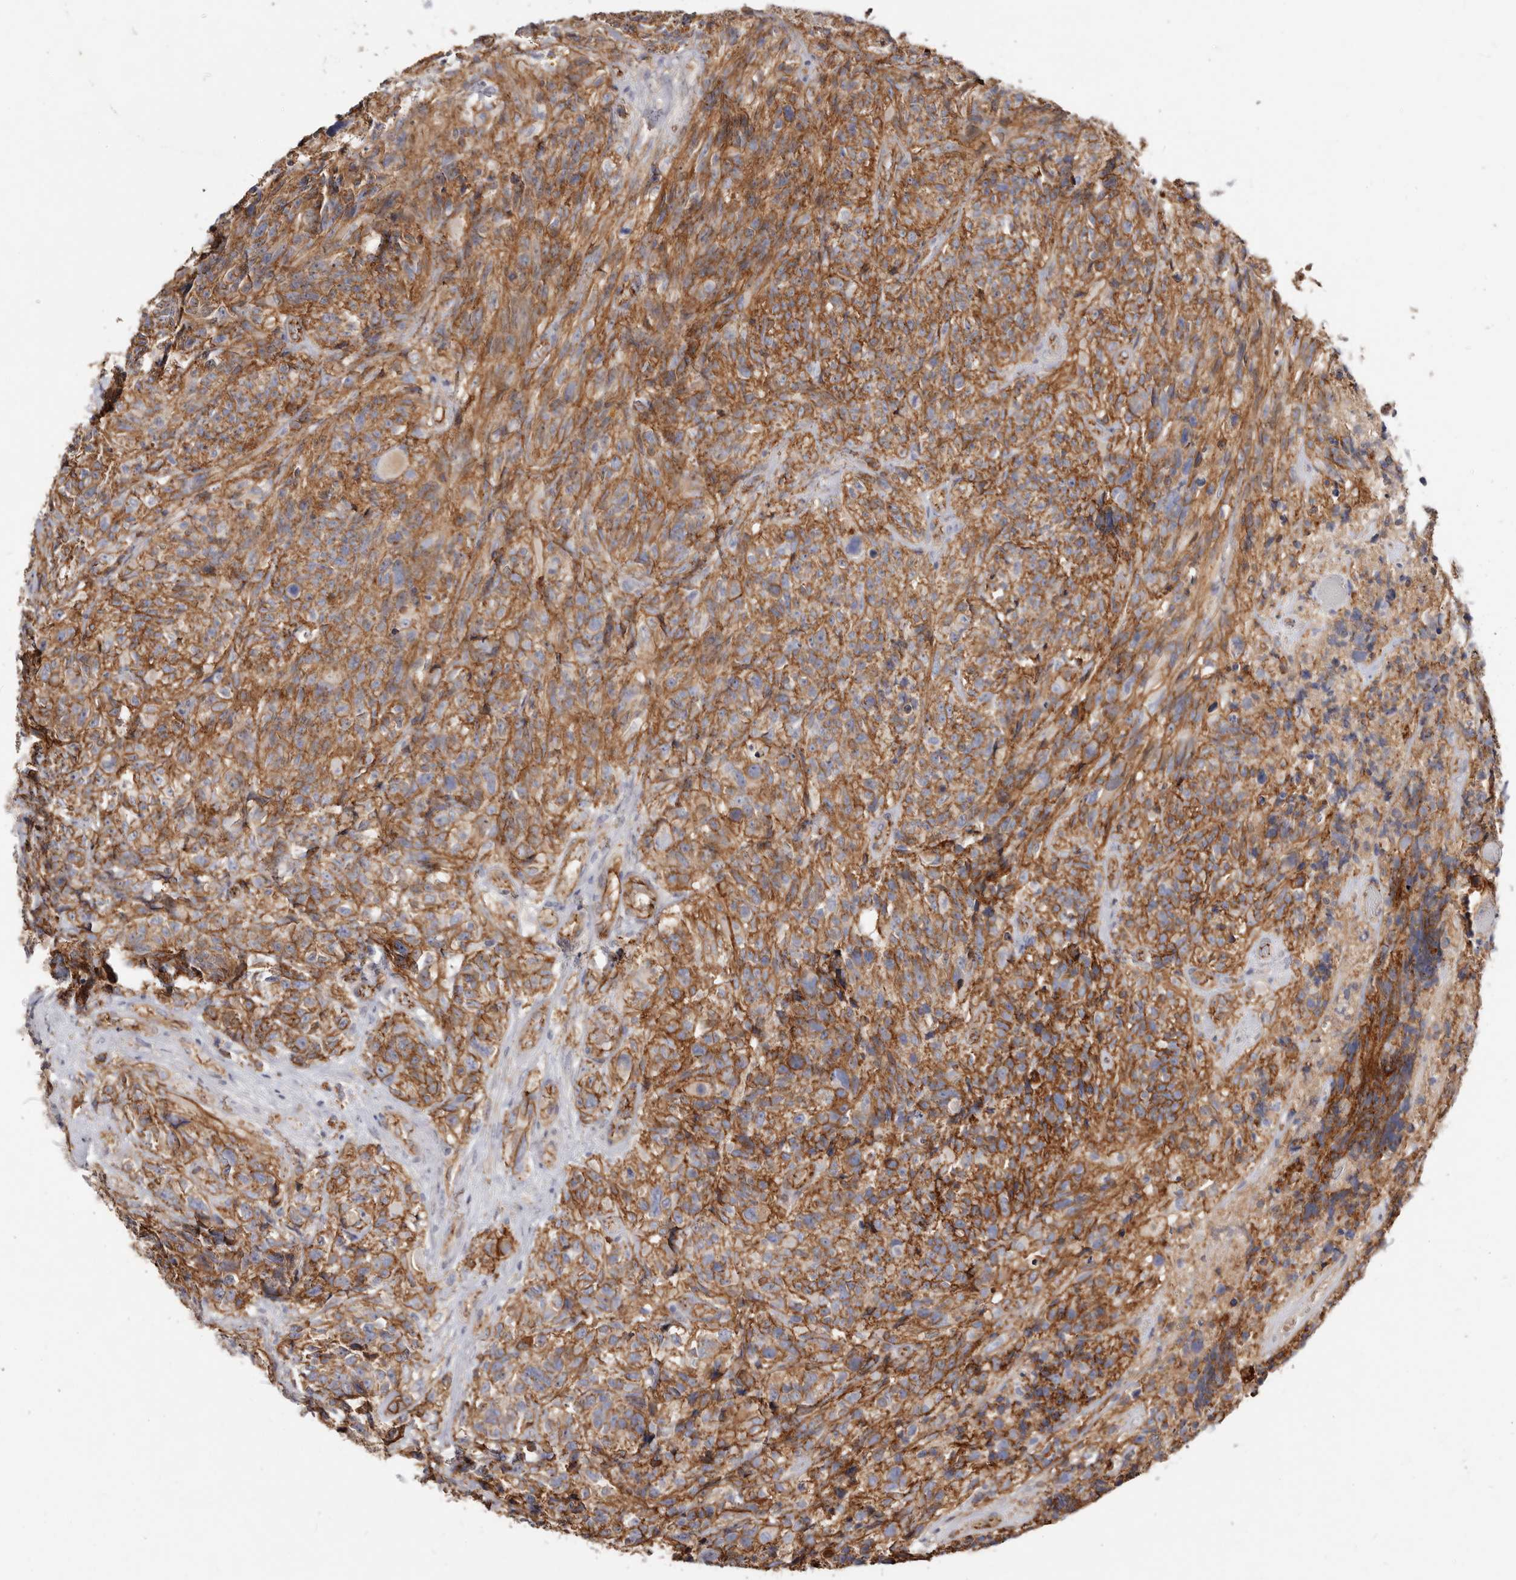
{"staining": {"intensity": "moderate", "quantity": ">75%", "location": "cytoplasmic/membranous"}, "tissue": "glioma", "cell_type": "Tumor cells", "image_type": "cancer", "snomed": [{"axis": "morphology", "description": "Glioma, malignant, High grade"}, {"axis": "topography", "description": "Brain"}], "caption": "IHC staining of malignant glioma (high-grade), which displays medium levels of moderate cytoplasmic/membranous staining in approximately >75% of tumor cells indicating moderate cytoplasmic/membranous protein positivity. The staining was performed using DAB (brown) for protein detection and nuclei were counterstained in hematoxylin (blue).", "gene": "CTNNB1", "patient": {"sex": "male", "age": 69}}